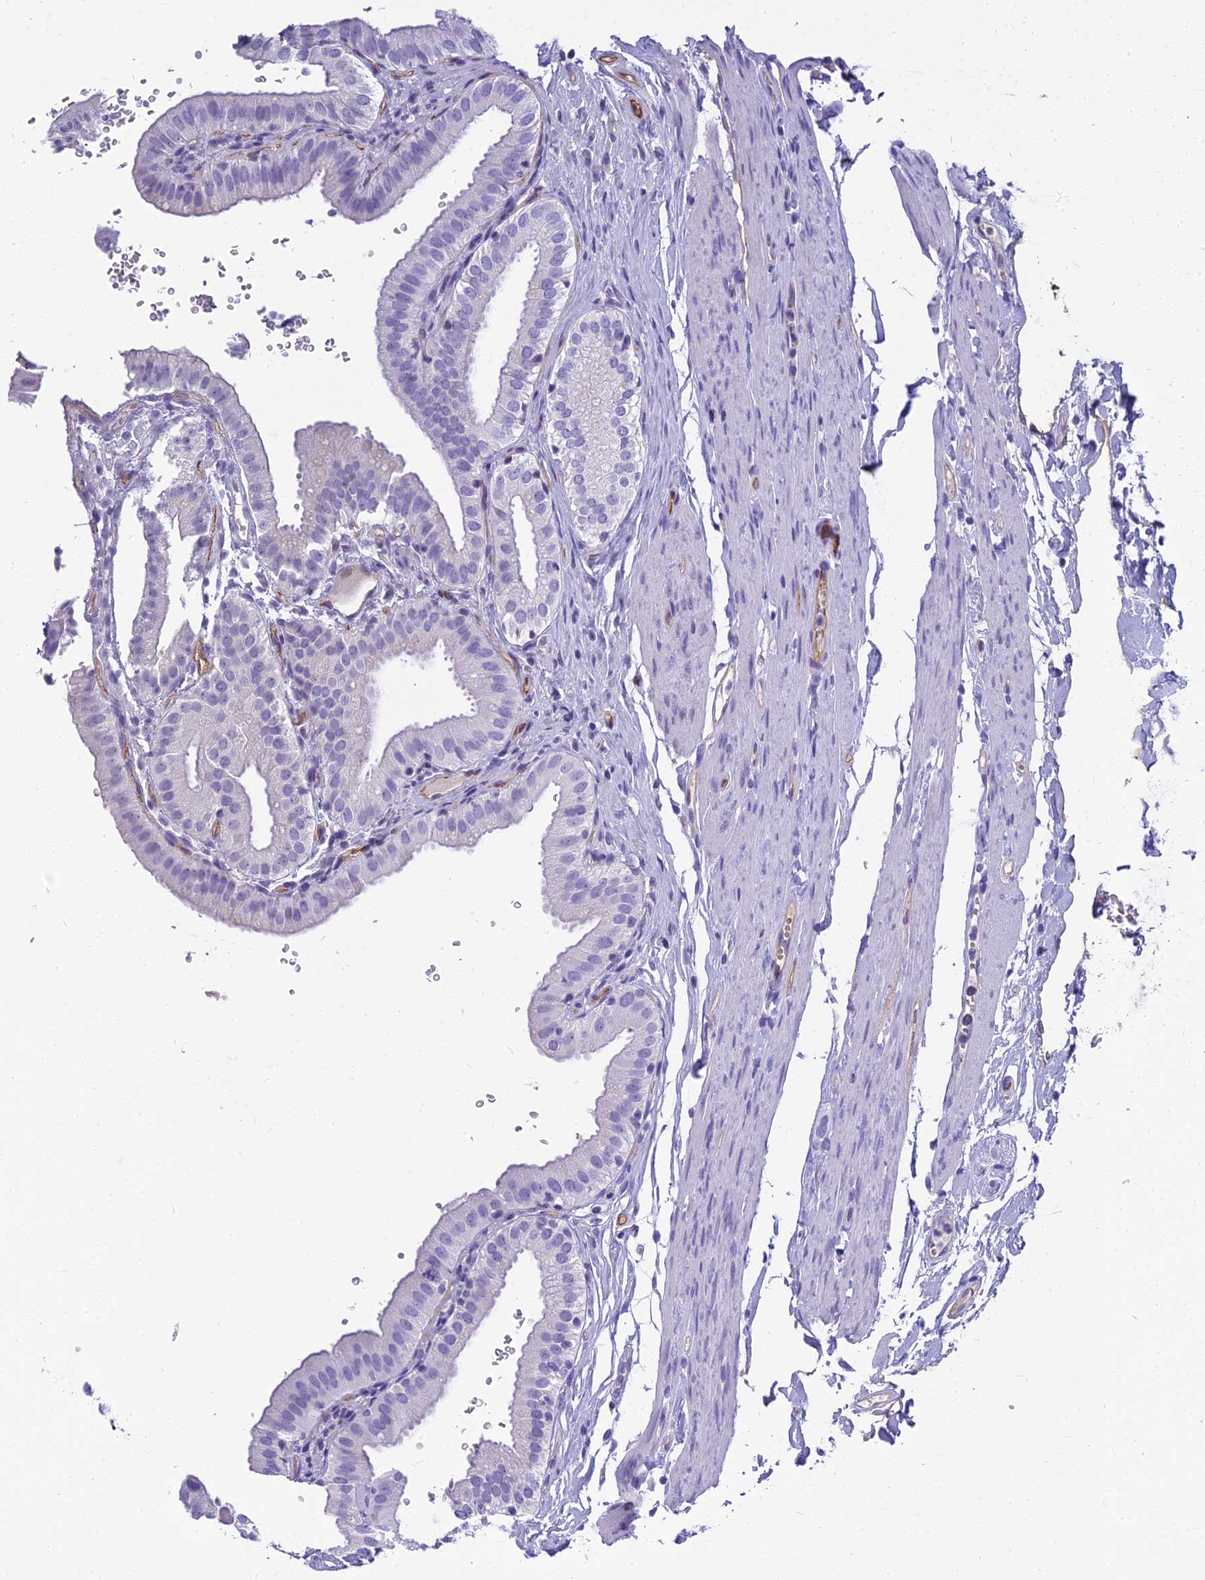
{"staining": {"intensity": "negative", "quantity": "none", "location": "none"}, "tissue": "gallbladder", "cell_type": "Glandular cells", "image_type": "normal", "snomed": [{"axis": "morphology", "description": "Normal tissue, NOS"}, {"axis": "topography", "description": "Gallbladder"}], "caption": "Immunohistochemistry photomicrograph of normal human gallbladder stained for a protein (brown), which shows no expression in glandular cells.", "gene": "NINJ1", "patient": {"sex": "female", "age": 61}}